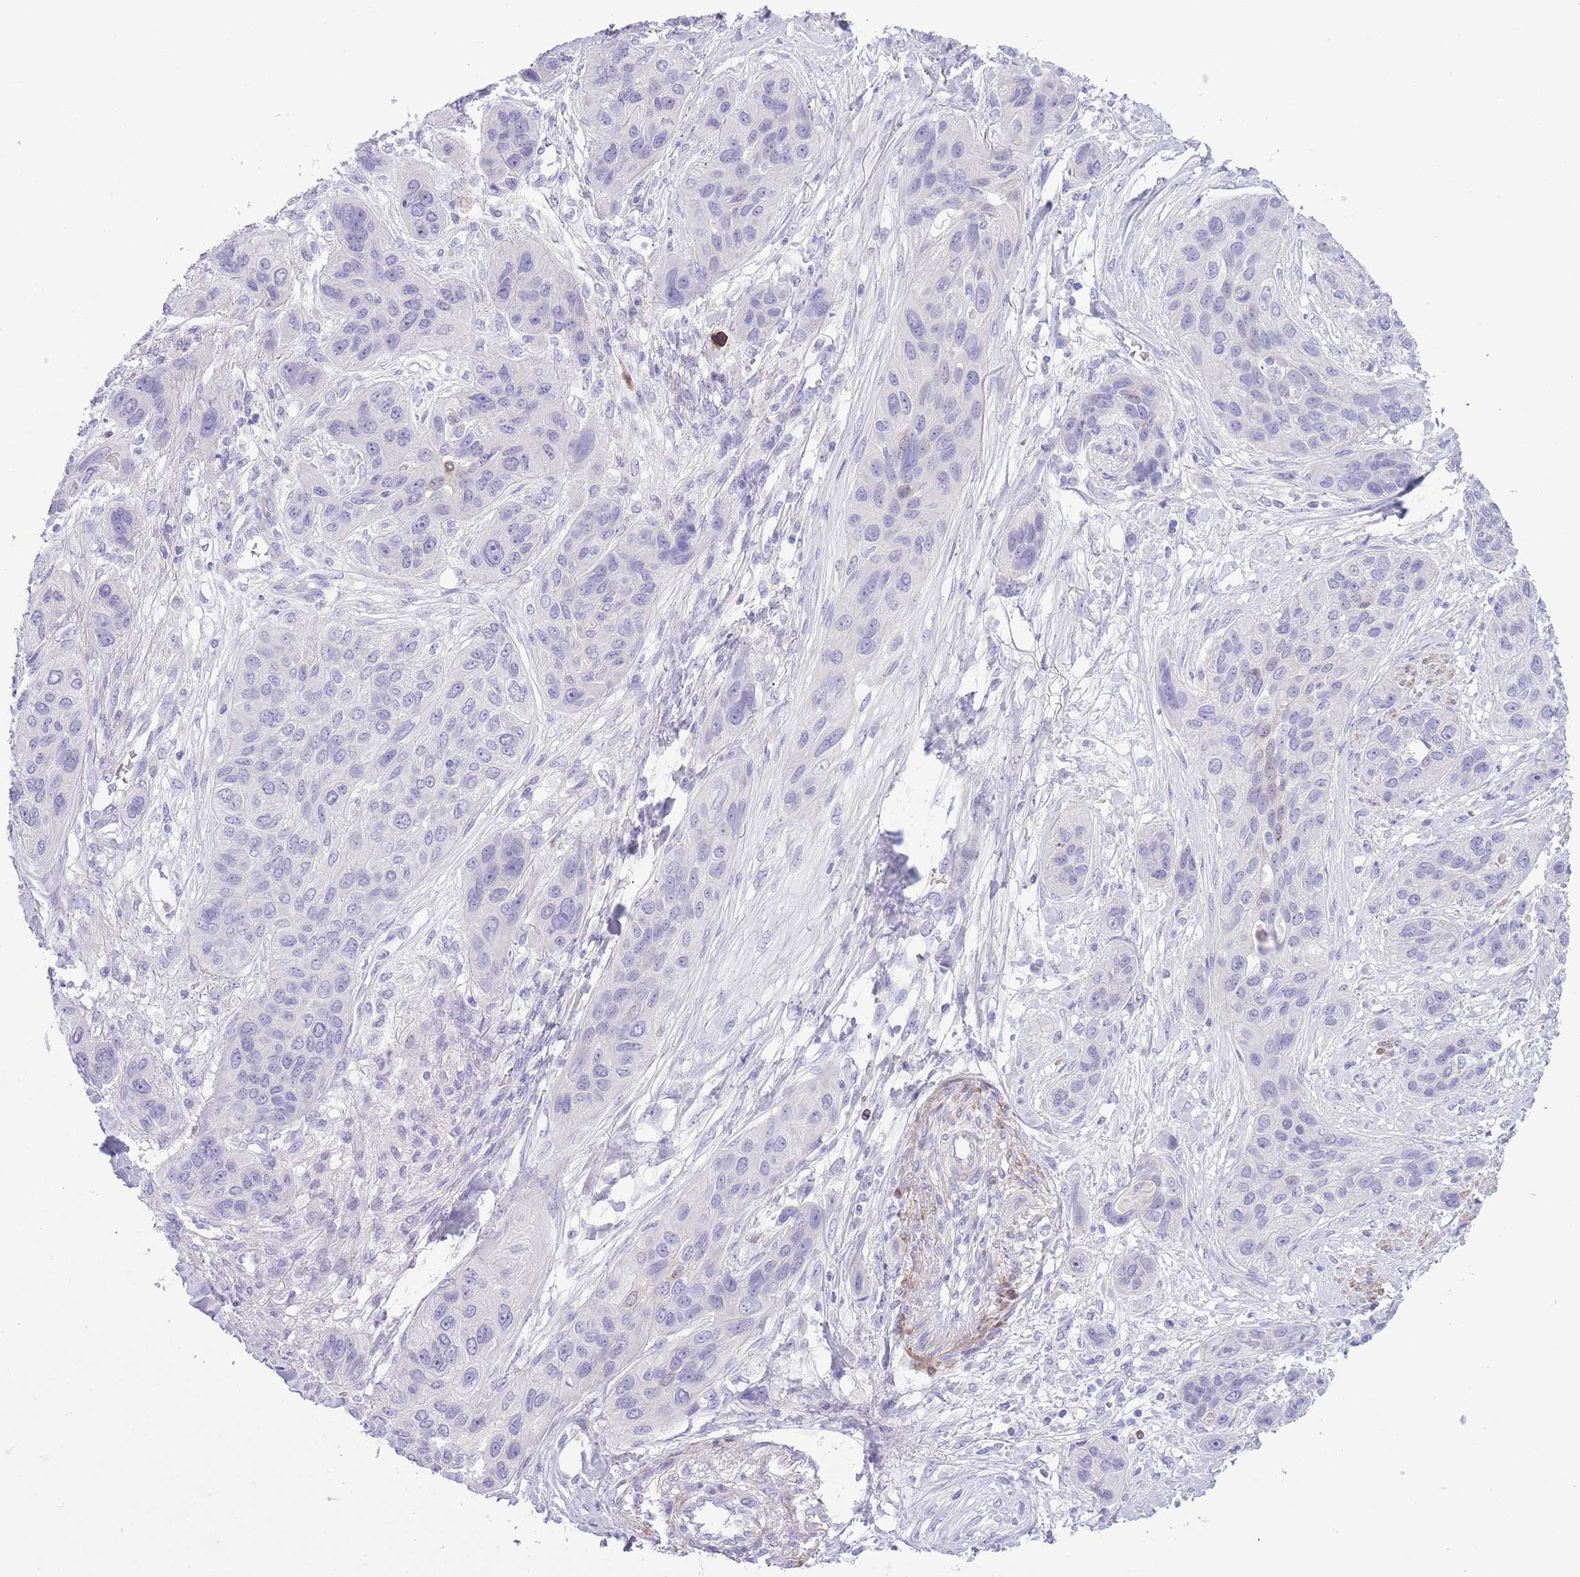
{"staining": {"intensity": "negative", "quantity": "none", "location": "none"}, "tissue": "lung cancer", "cell_type": "Tumor cells", "image_type": "cancer", "snomed": [{"axis": "morphology", "description": "Squamous cell carcinoma, NOS"}, {"axis": "topography", "description": "Lung"}], "caption": "Lung cancer was stained to show a protein in brown. There is no significant staining in tumor cells. (Brightfield microscopy of DAB IHC at high magnification).", "gene": "OR6M1", "patient": {"sex": "female", "age": 70}}